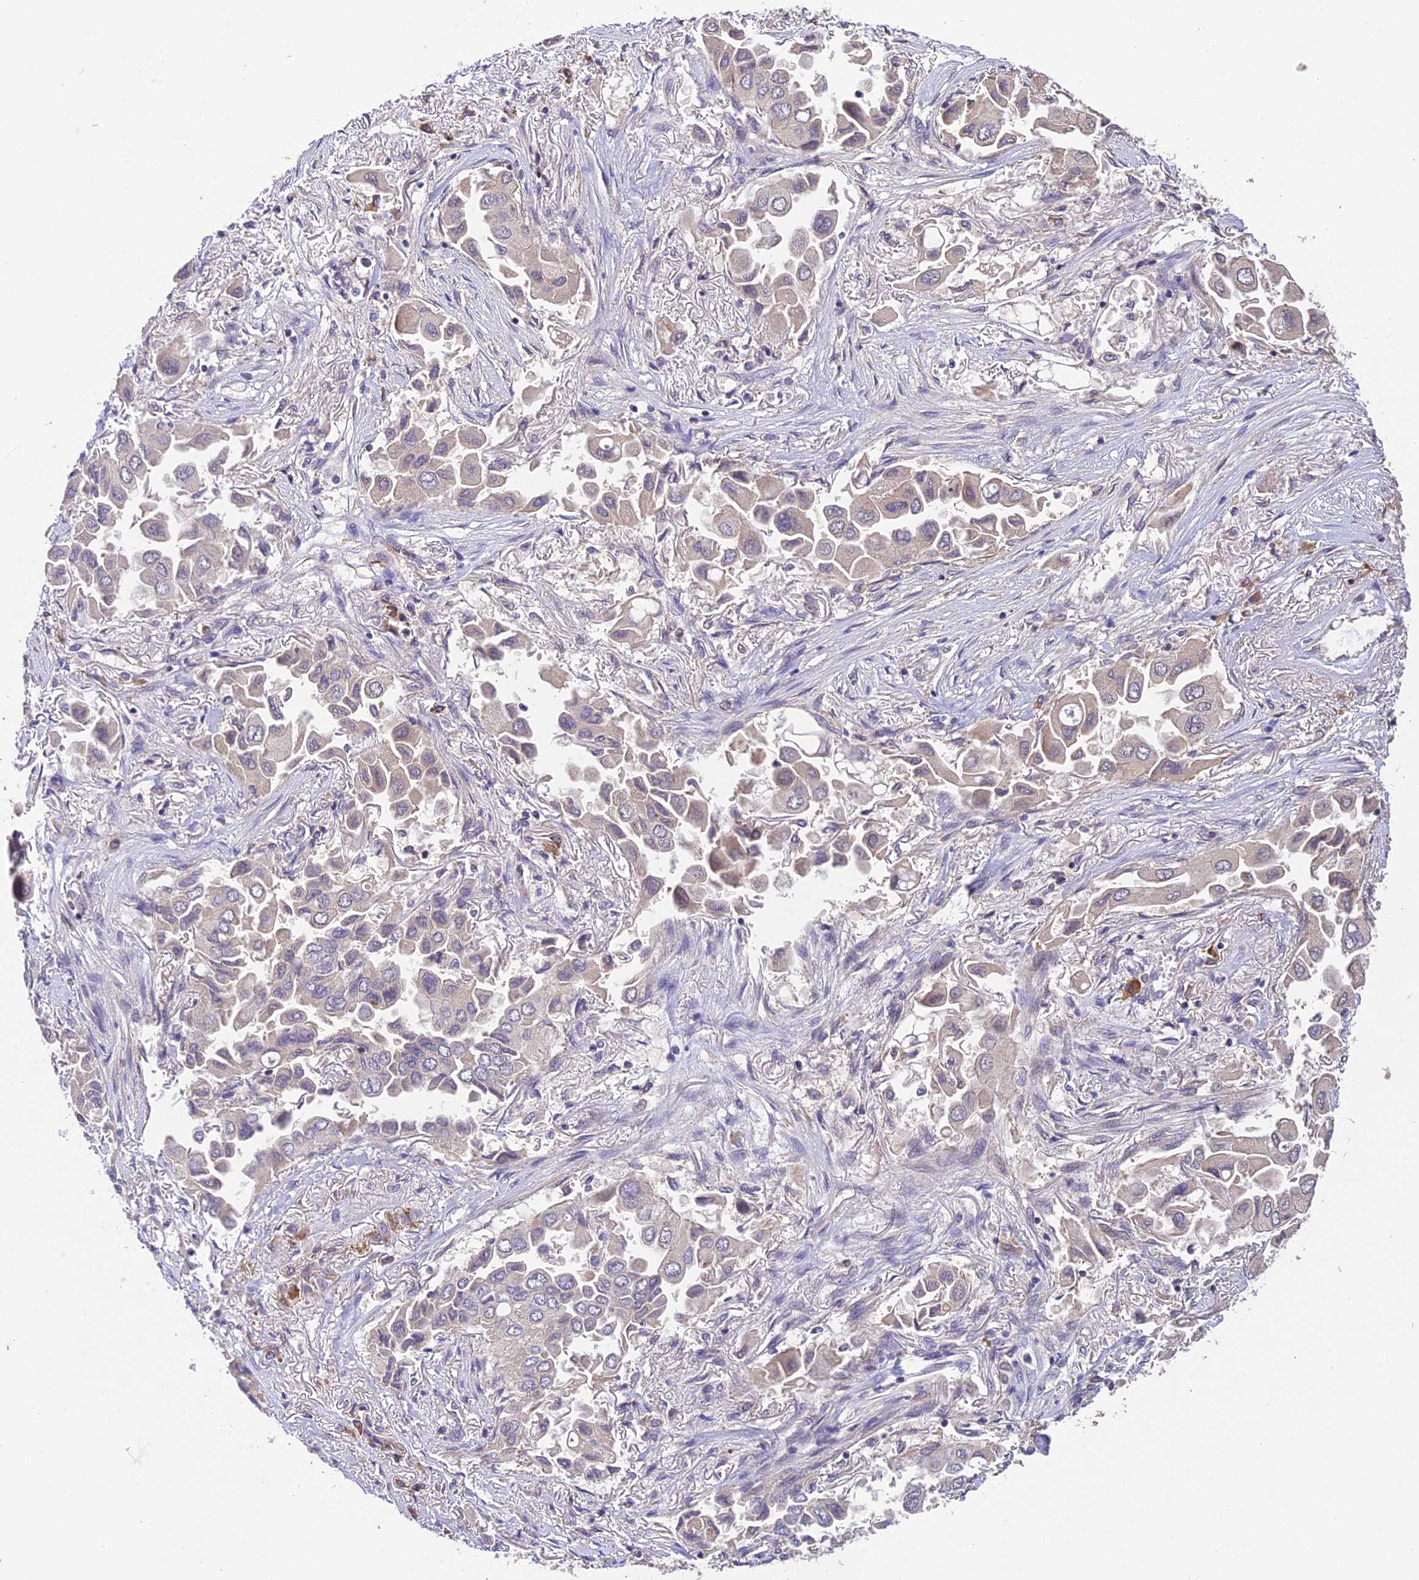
{"staining": {"intensity": "negative", "quantity": "none", "location": "none"}, "tissue": "lung cancer", "cell_type": "Tumor cells", "image_type": "cancer", "snomed": [{"axis": "morphology", "description": "Adenocarcinoma, NOS"}, {"axis": "topography", "description": "Lung"}], "caption": "The histopathology image reveals no significant positivity in tumor cells of lung adenocarcinoma. (DAB (3,3'-diaminobenzidine) IHC visualized using brightfield microscopy, high magnification).", "gene": "DENND5B", "patient": {"sex": "female", "age": 76}}